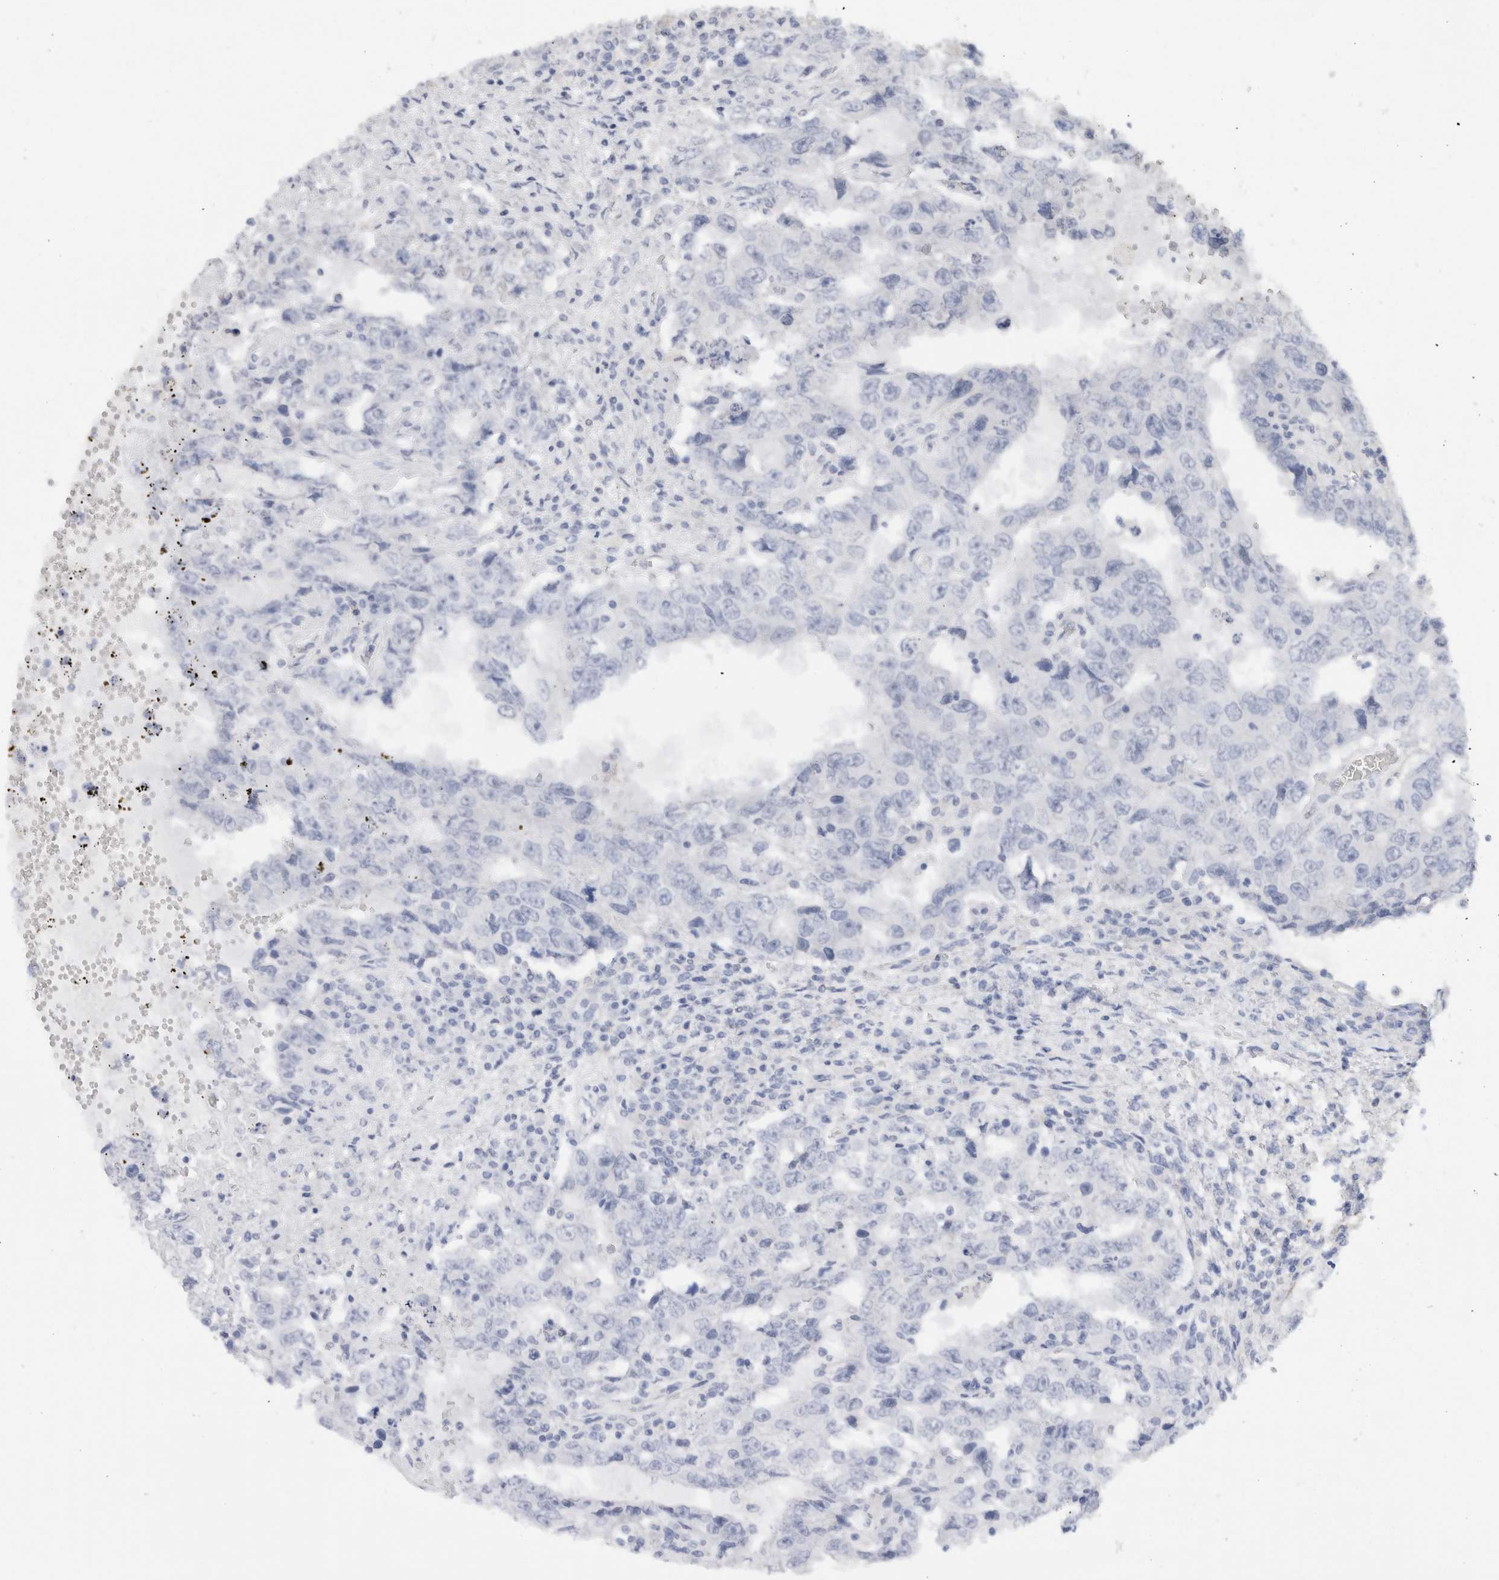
{"staining": {"intensity": "negative", "quantity": "none", "location": "none"}, "tissue": "testis cancer", "cell_type": "Tumor cells", "image_type": "cancer", "snomed": [{"axis": "morphology", "description": "Carcinoma, Embryonal, NOS"}, {"axis": "topography", "description": "Testis"}], "caption": "Immunohistochemistry image of neoplastic tissue: human embryonal carcinoma (testis) stained with DAB shows no significant protein positivity in tumor cells. Nuclei are stained in blue.", "gene": "ADAM30", "patient": {"sex": "male", "age": 26}}